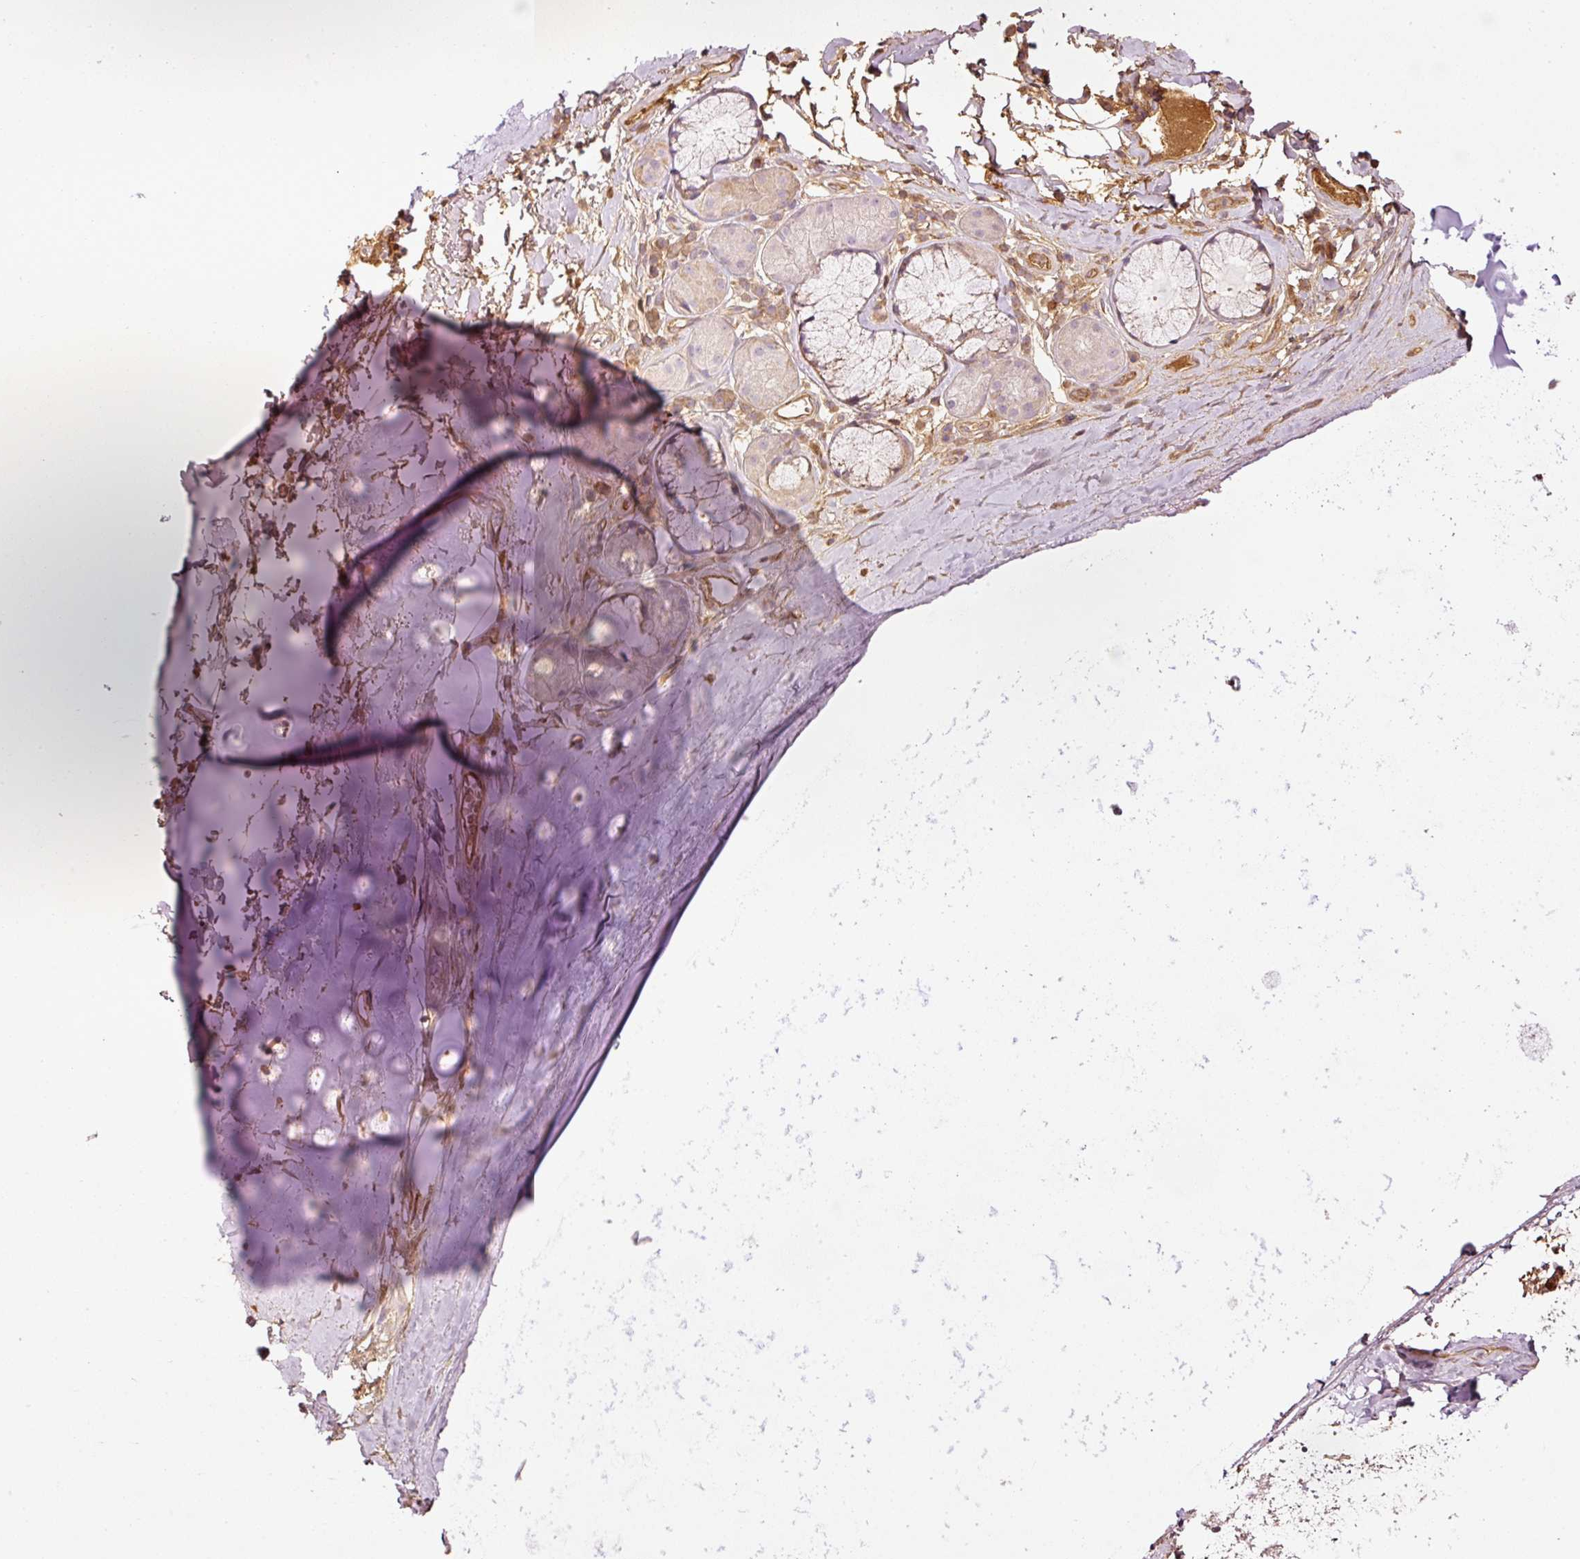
{"staining": {"intensity": "moderate", "quantity": "25%-75%", "location": "cytoplasmic/membranous"}, "tissue": "adipose tissue", "cell_type": "Adipocytes", "image_type": "normal", "snomed": [{"axis": "morphology", "description": "Normal tissue, NOS"}, {"axis": "topography", "description": "Cartilage tissue"}, {"axis": "topography", "description": "Bronchus"}], "caption": "Adipose tissue stained with DAB (3,3'-diaminobenzidine) immunohistochemistry (IHC) demonstrates medium levels of moderate cytoplasmic/membranous expression in about 25%-75% of adipocytes. Immunohistochemistry (ihc) stains the protein in brown and the nuclei are stained blue.", "gene": "SERPING1", "patient": {"sex": "male", "age": 58}}